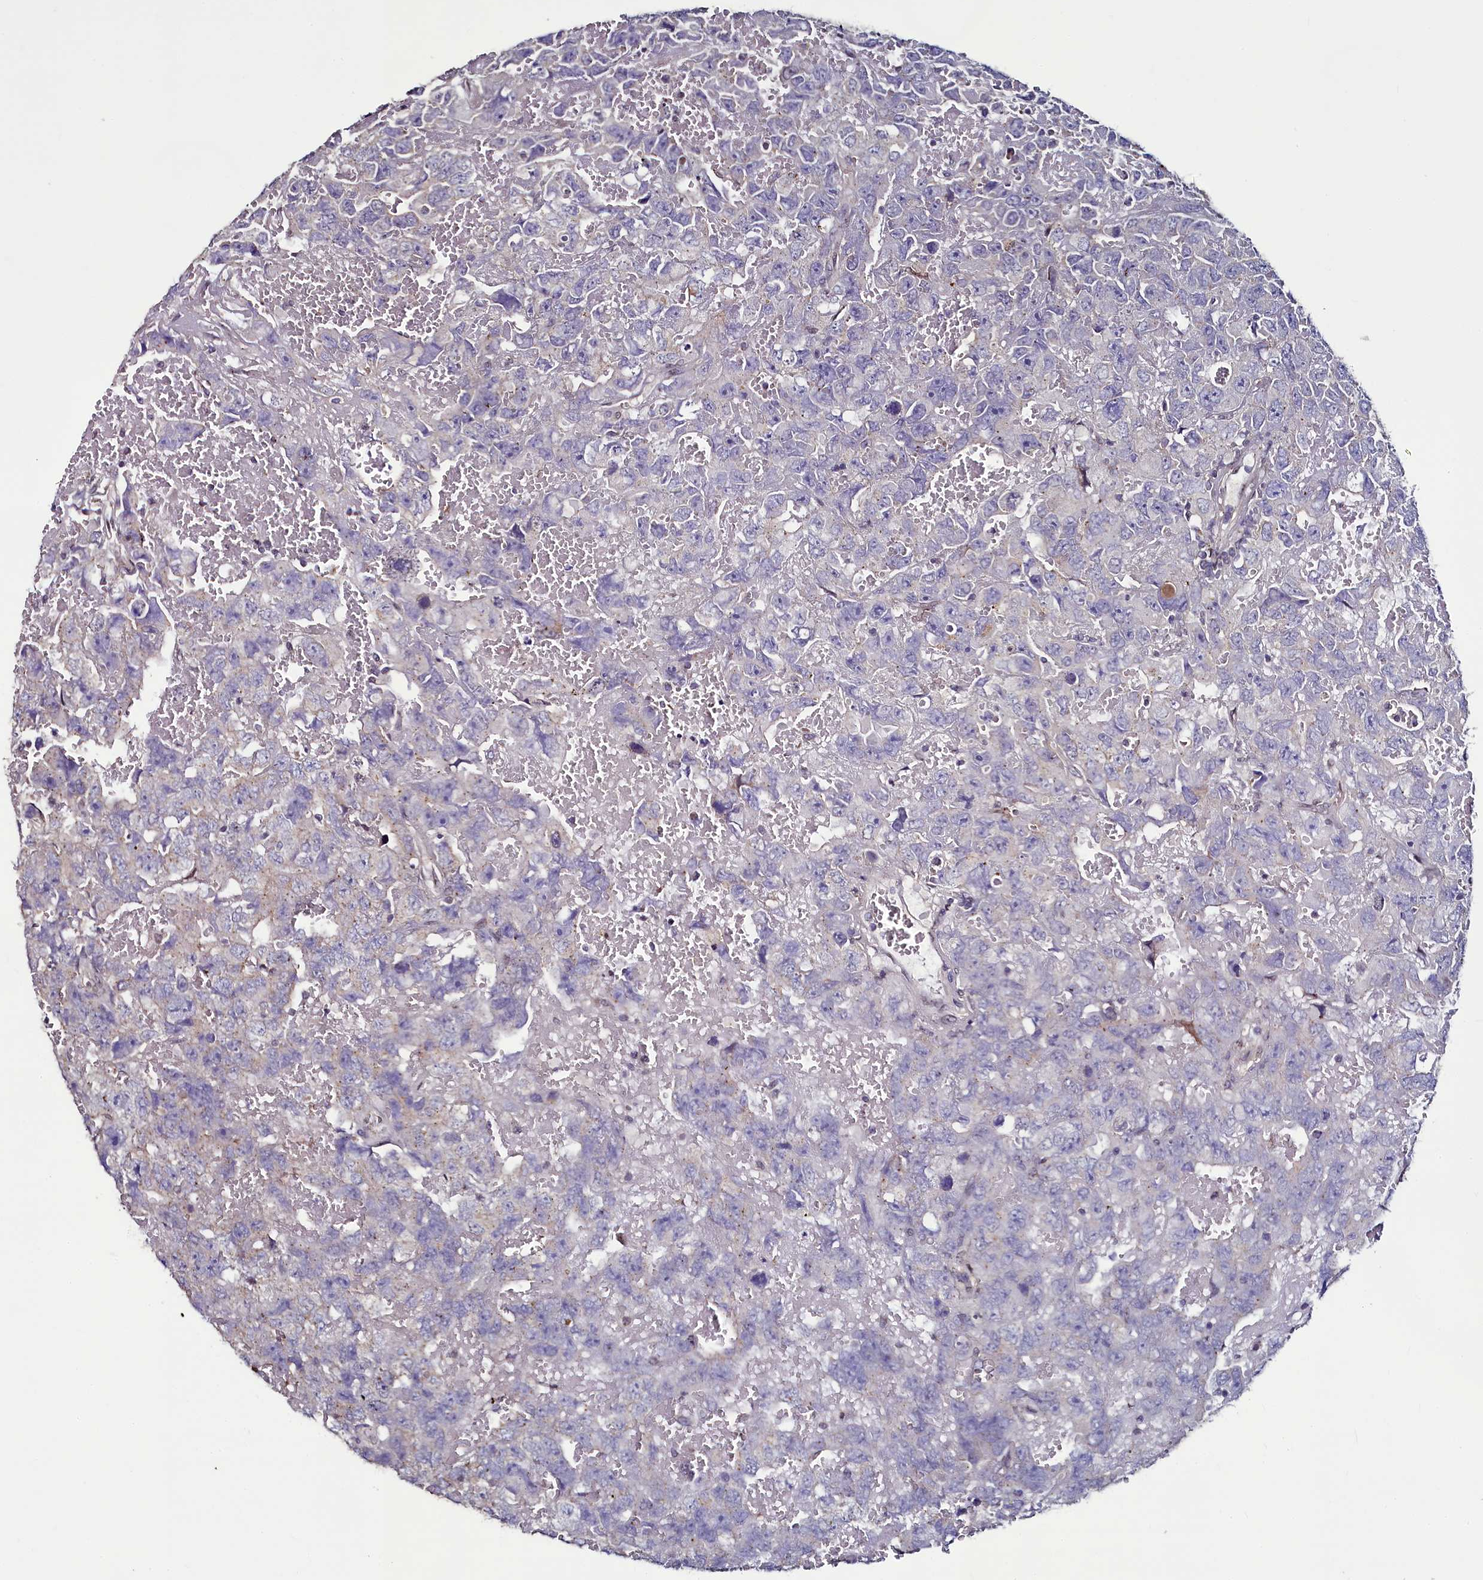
{"staining": {"intensity": "negative", "quantity": "none", "location": "none"}, "tissue": "testis cancer", "cell_type": "Tumor cells", "image_type": "cancer", "snomed": [{"axis": "morphology", "description": "Carcinoma, Embryonal, NOS"}, {"axis": "topography", "description": "Testis"}], "caption": "Tumor cells show no significant protein staining in testis embryonal carcinoma.", "gene": "USPL1", "patient": {"sex": "male", "age": 45}}